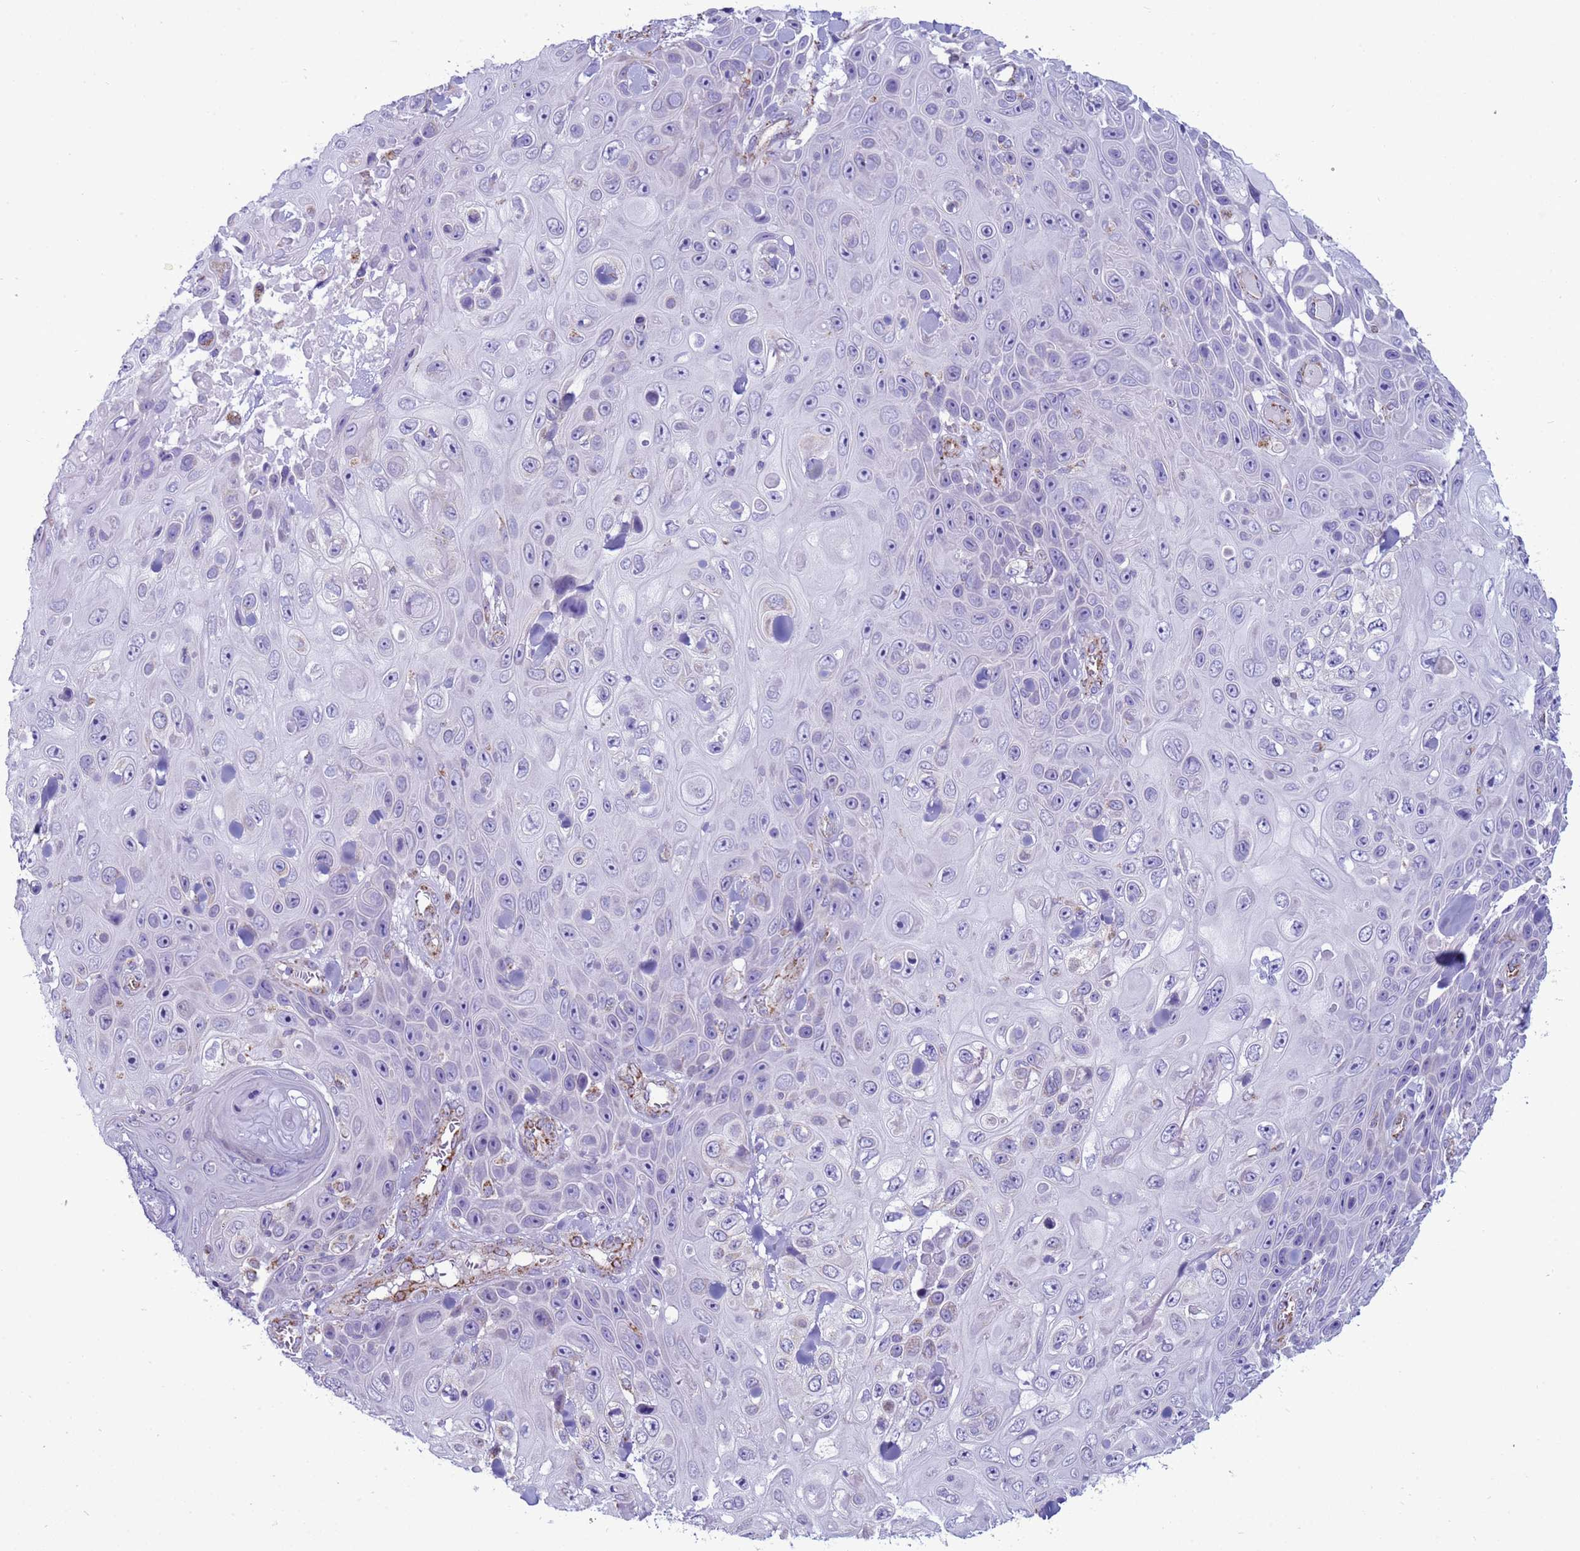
{"staining": {"intensity": "weak", "quantity": "<25%", "location": "cytoplasmic/membranous"}, "tissue": "skin cancer", "cell_type": "Tumor cells", "image_type": "cancer", "snomed": [{"axis": "morphology", "description": "Squamous cell carcinoma, NOS"}, {"axis": "topography", "description": "Skin"}], "caption": "Immunohistochemistry (IHC) of human skin squamous cell carcinoma demonstrates no expression in tumor cells.", "gene": "NCALD", "patient": {"sex": "male", "age": 82}}